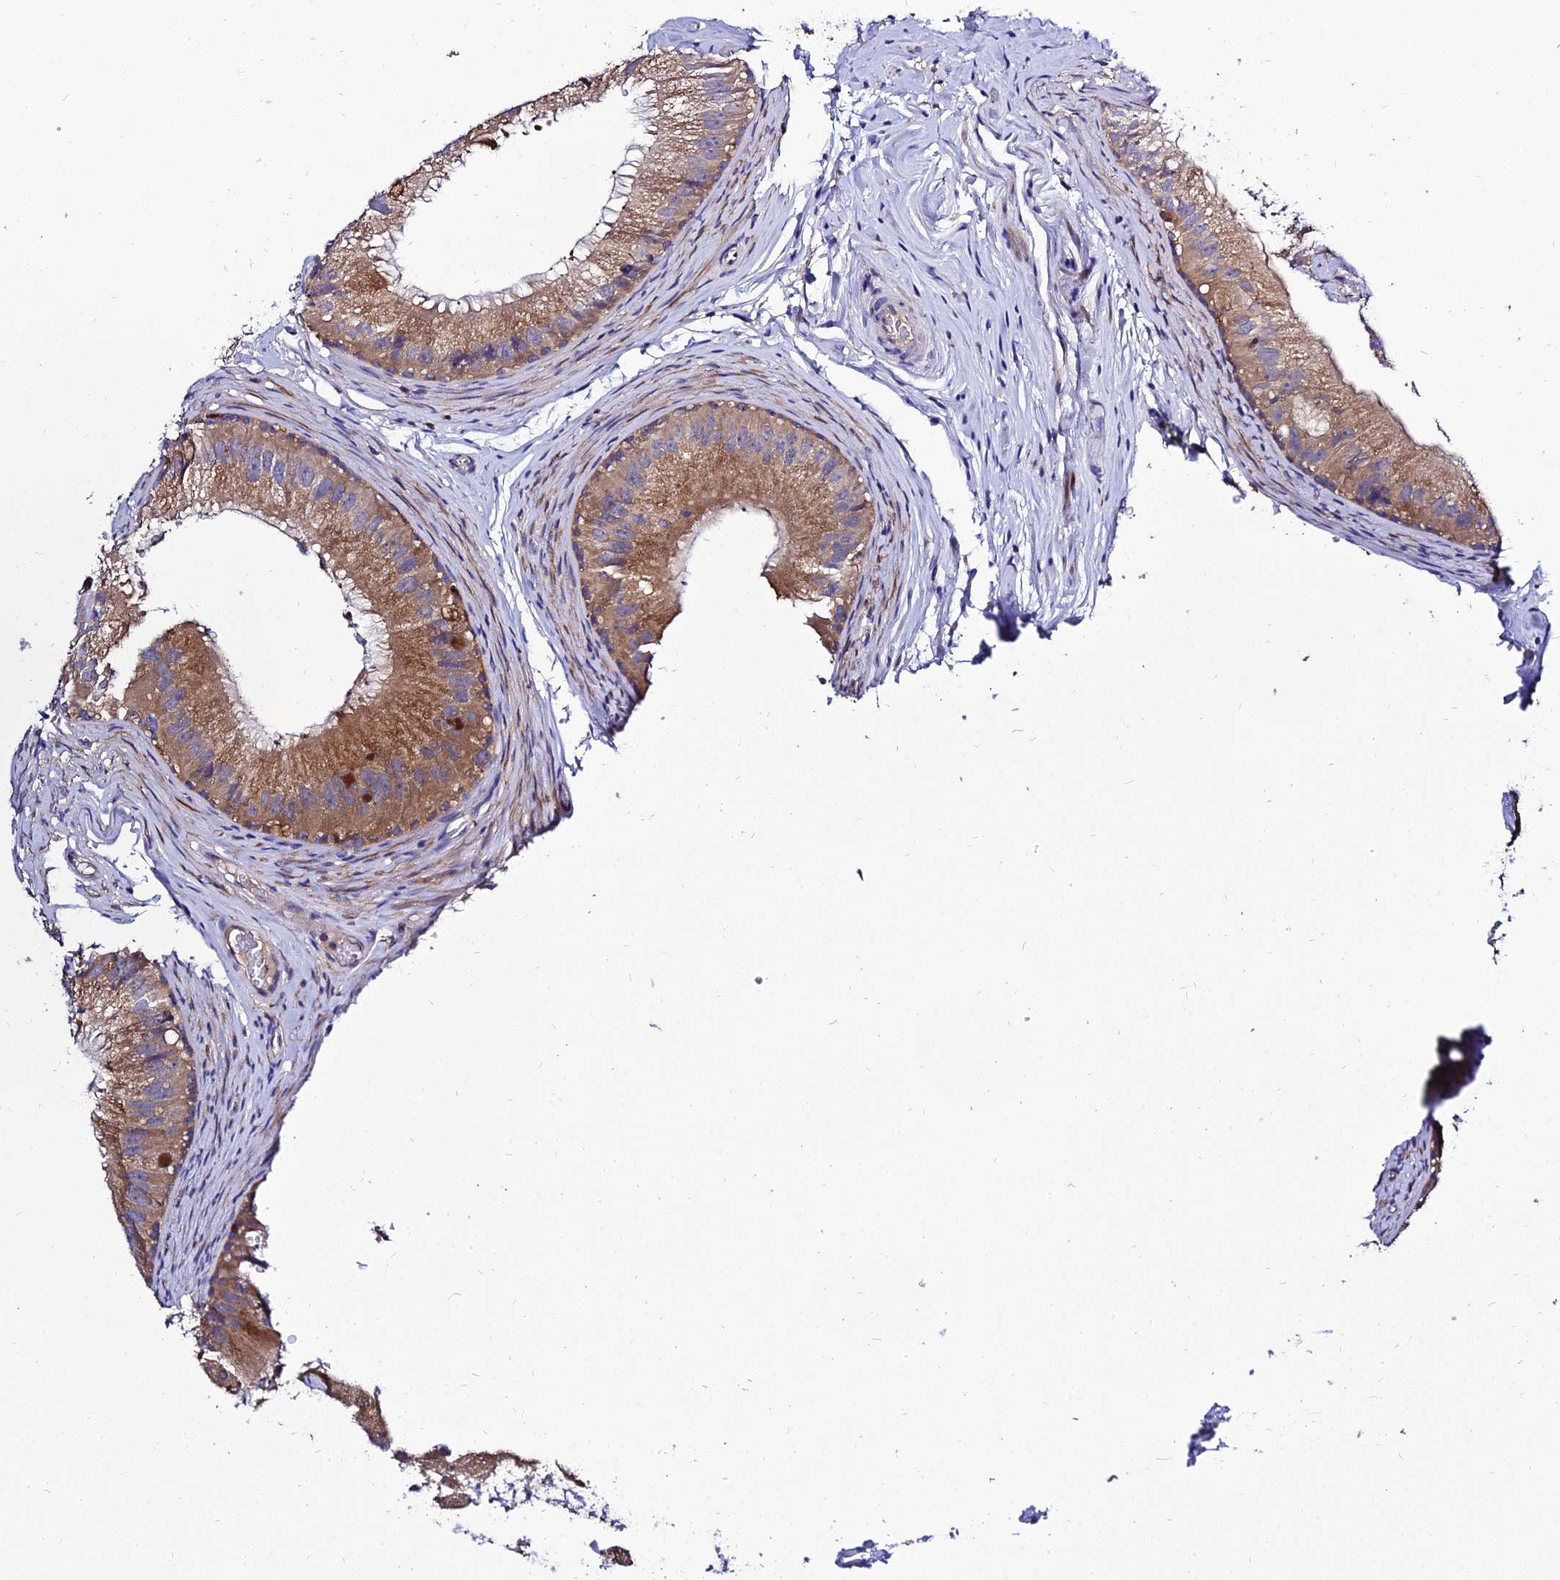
{"staining": {"intensity": "moderate", "quantity": ">75%", "location": "cytoplasmic/membranous"}, "tissue": "epididymis", "cell_type": "Glandular cells", "image_type": "normal", "snomed": [{"axis": "morphology", "description": "Normal tissue, NOS"}, {"axis": "topography", "description": "Epididymis"}], "caption": "Immunohistochemical staining of unremarkable human epididymis demonstrates moderate cytoplasmic/membranous protein positivity in about >75% of glandular cells. Immunohistochemistry (ihc) stains the protein in brown and the nuclei are stained blue.", "gene": "C2orf69", "patient": {"sex": "male", "age": 46}}